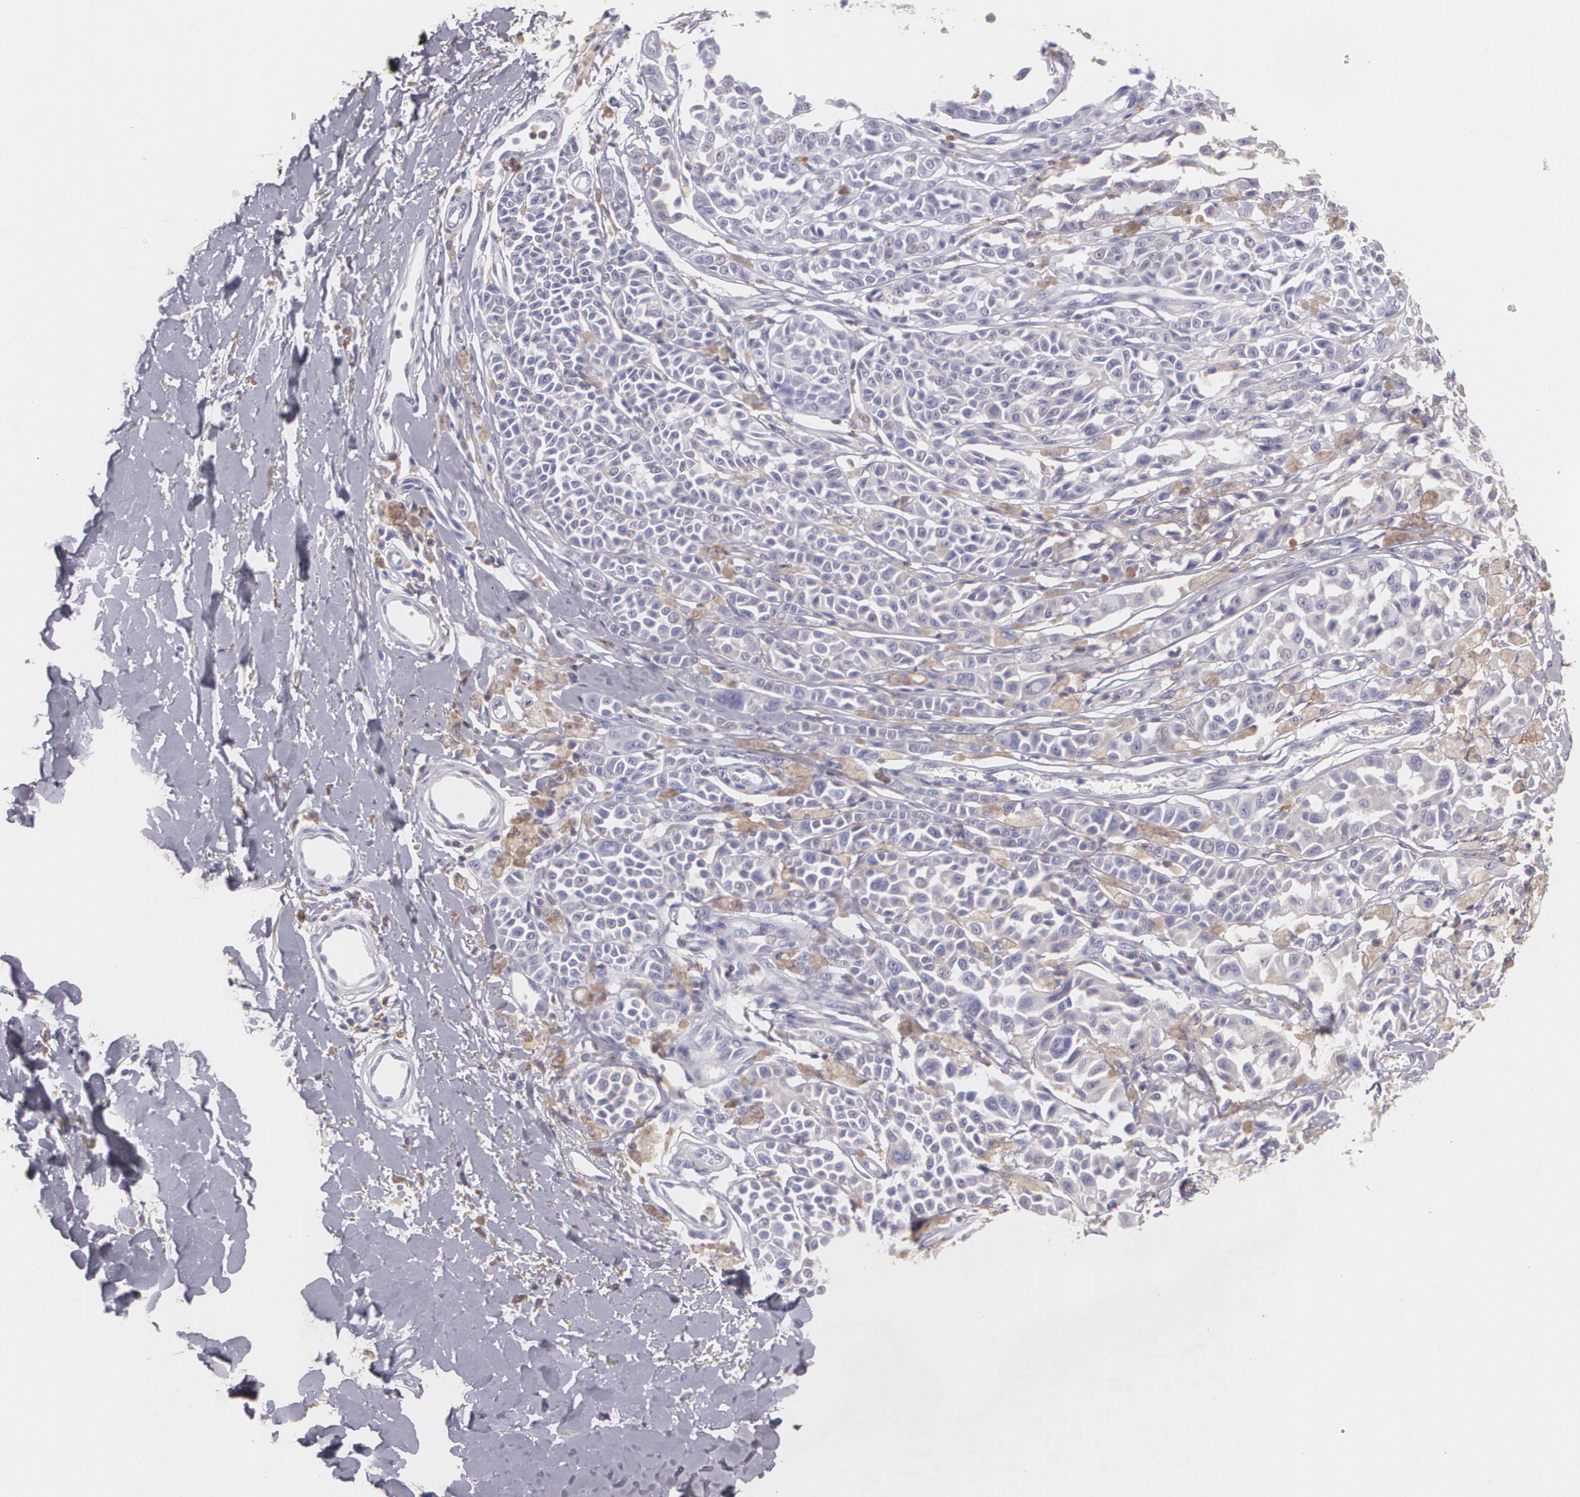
{"staining": {"intensity": "negative", "quantity": "none", "location": "none"}, "tissue": "melanoma", "cell_type": "Tumor cells", "image_type": "cancer", "snomed": [{"axis": "morphology", "description": "Malignant melanoma, NOS"}, {"axis": "topography", "description": "Skin"}], "caption": "Immunohistochemical staining of human melanoma displays no significant staining in tumor cells.", "gene": "TGFBR1", "patient": {"sex": "female", "age": 38}}